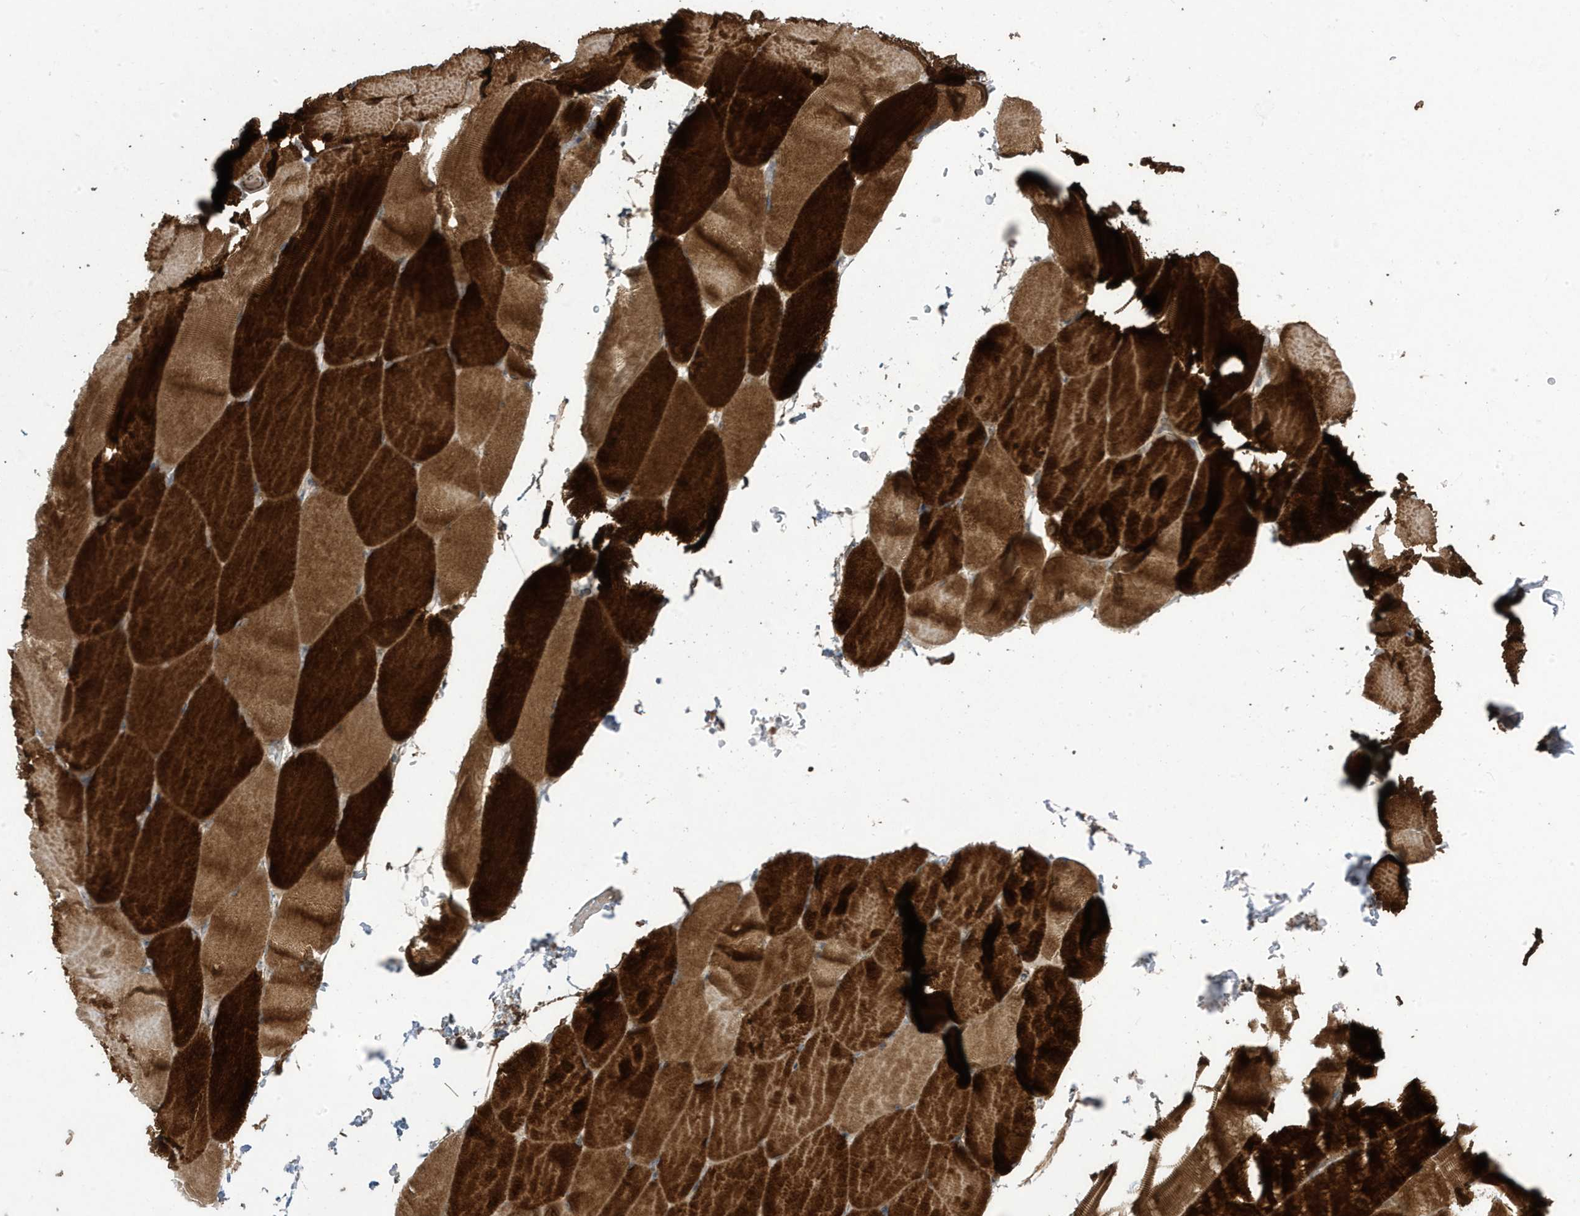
{"staining": {"intensity": "strong", "quantity": ">75%", "location": "cytoplasmic/membranous"}, "tissue": "skeletal muscle", "cell_type": "Myocytes", "image_type": "normal", "snomed": [{"axis": "morphology", "description": "Normal tissue, NOS"}, {"axis": "topography", "description": "Skeletal muscle"}, {"axis": "topography", "description": "Parathyroid gland"}], "caption": "High-power microscopy captured an immunohistochemistry histopathology image of unremarkable skeletal muscle, revealing strong cytoplasmic/membranous expression in about >75% of myocytes.", "gene": "CETN3", "patient": {"sex": "female", "age": 37}}